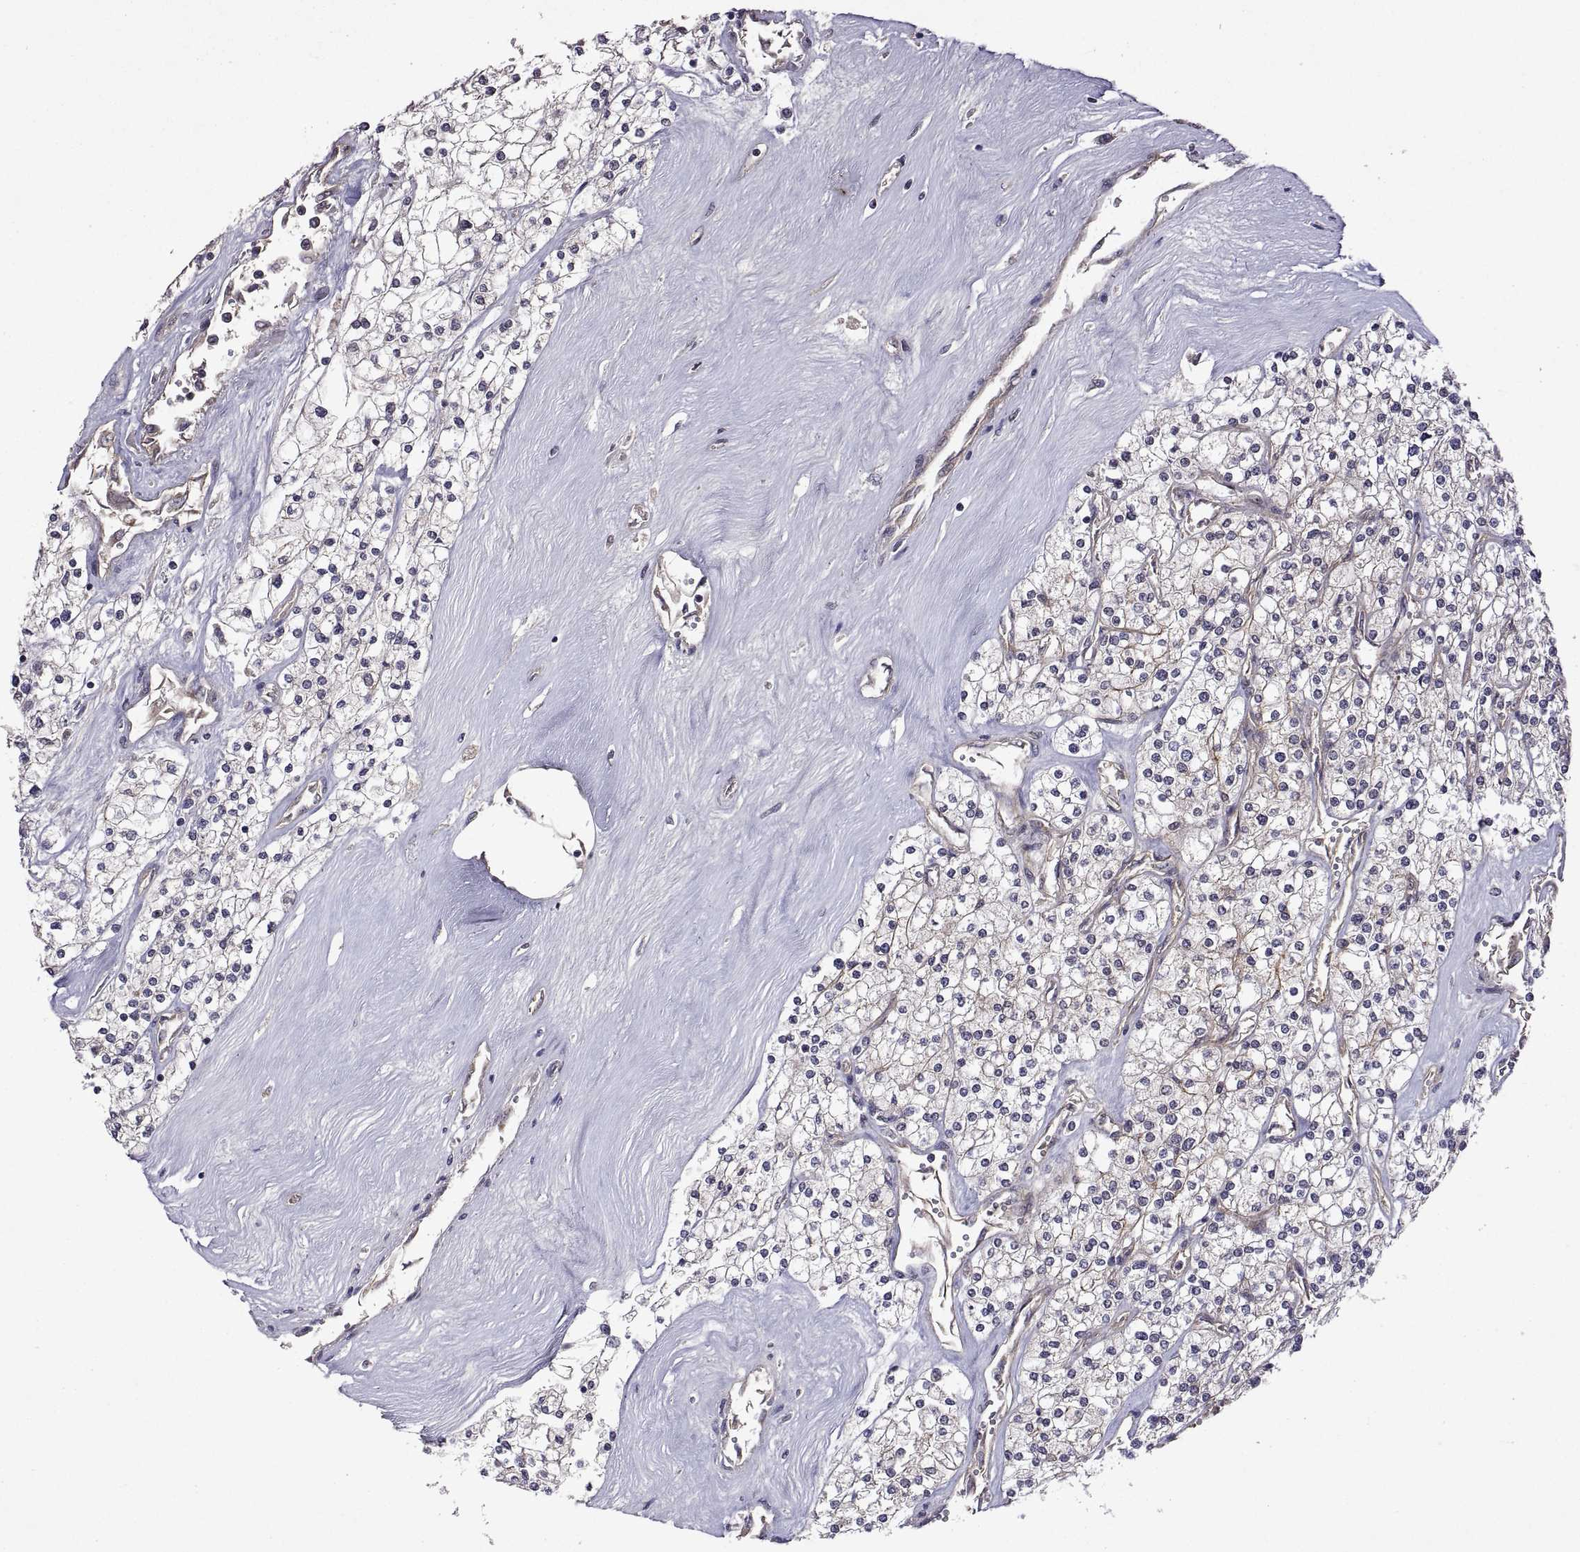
{"staining": {"intensity": "negative", "quantity": "none", "location": "none"}, "tissue": "renal cancer", "cell_type": "Tumor cells", "image_type": "cancer", "snomed": [{"axis": "morphology", "description": "Adenocarcinoma, NOS"}, {"axis": "topography", "description": "Kidney"}], "caption": "There is no significant positivity in tumor cells of renal cancer (adenocarcinoma). Nuclei are stained in blue.", "gene": "LAMA1", "patient": {"sex": "male", "age": 80}}